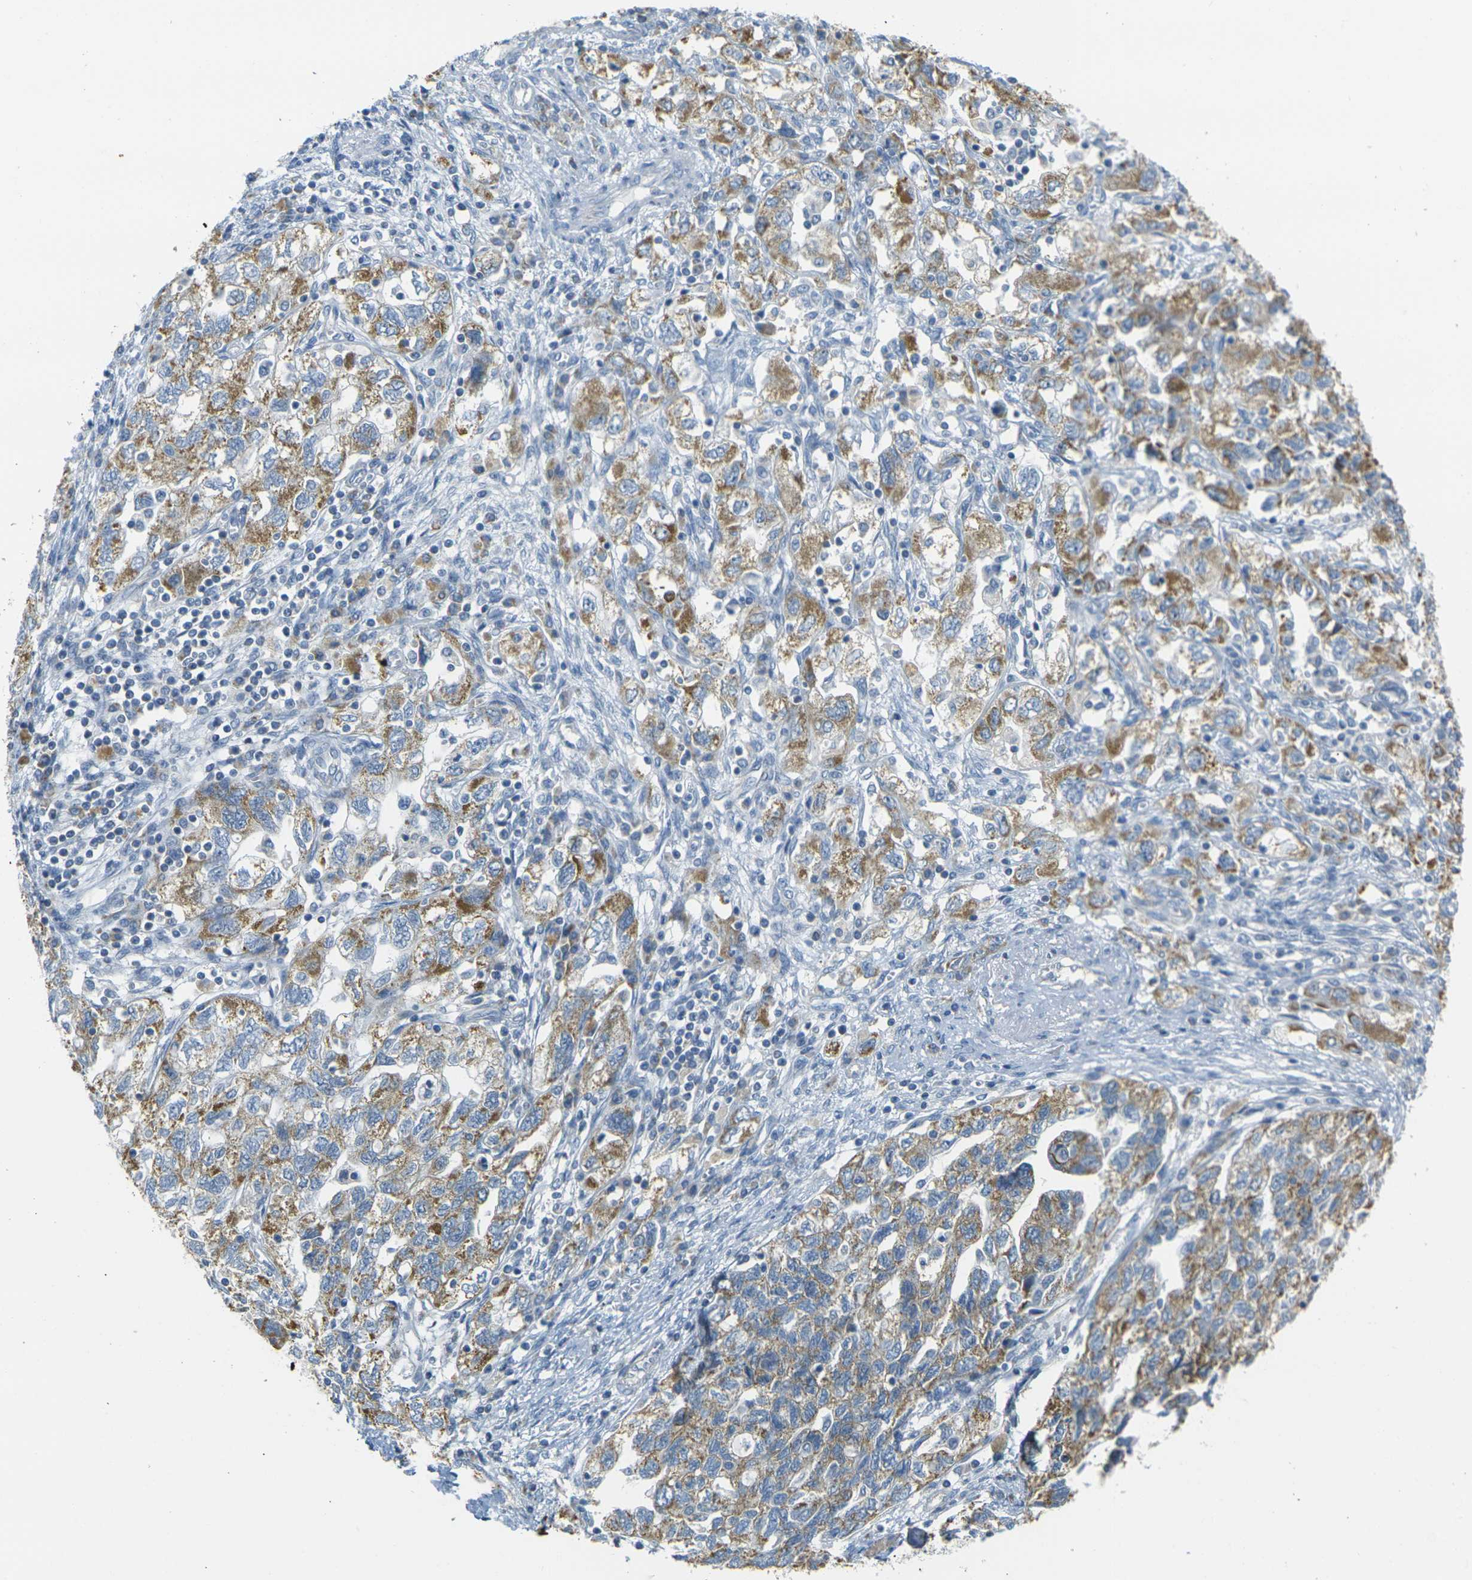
{"staining": {"intensity": "moderate", "quantity": ">75%", "location": "cytoplasmic/membranous"}, "tissue": "ovarian cancer", "cell_type": "Tumor cells", "image_type": "cancer", "snomed": [{"axis": "morphology", "description": "Carcinoma, NOS"}, {"axis": "morphology", "description": "Cystadenocarcinoma, serous, NOS"}, {"axis": "topography", "description": "Ovary"}], "caption": "Serous cystadenocarcinoma (ovarian) tissue shows moderate cytoplasmic/membranous positivity in about >75% of tumor cells, visualized by immunohistochemistry.", "gene": "PARD6B", "patient": {"sex": "female", "age": 69}}